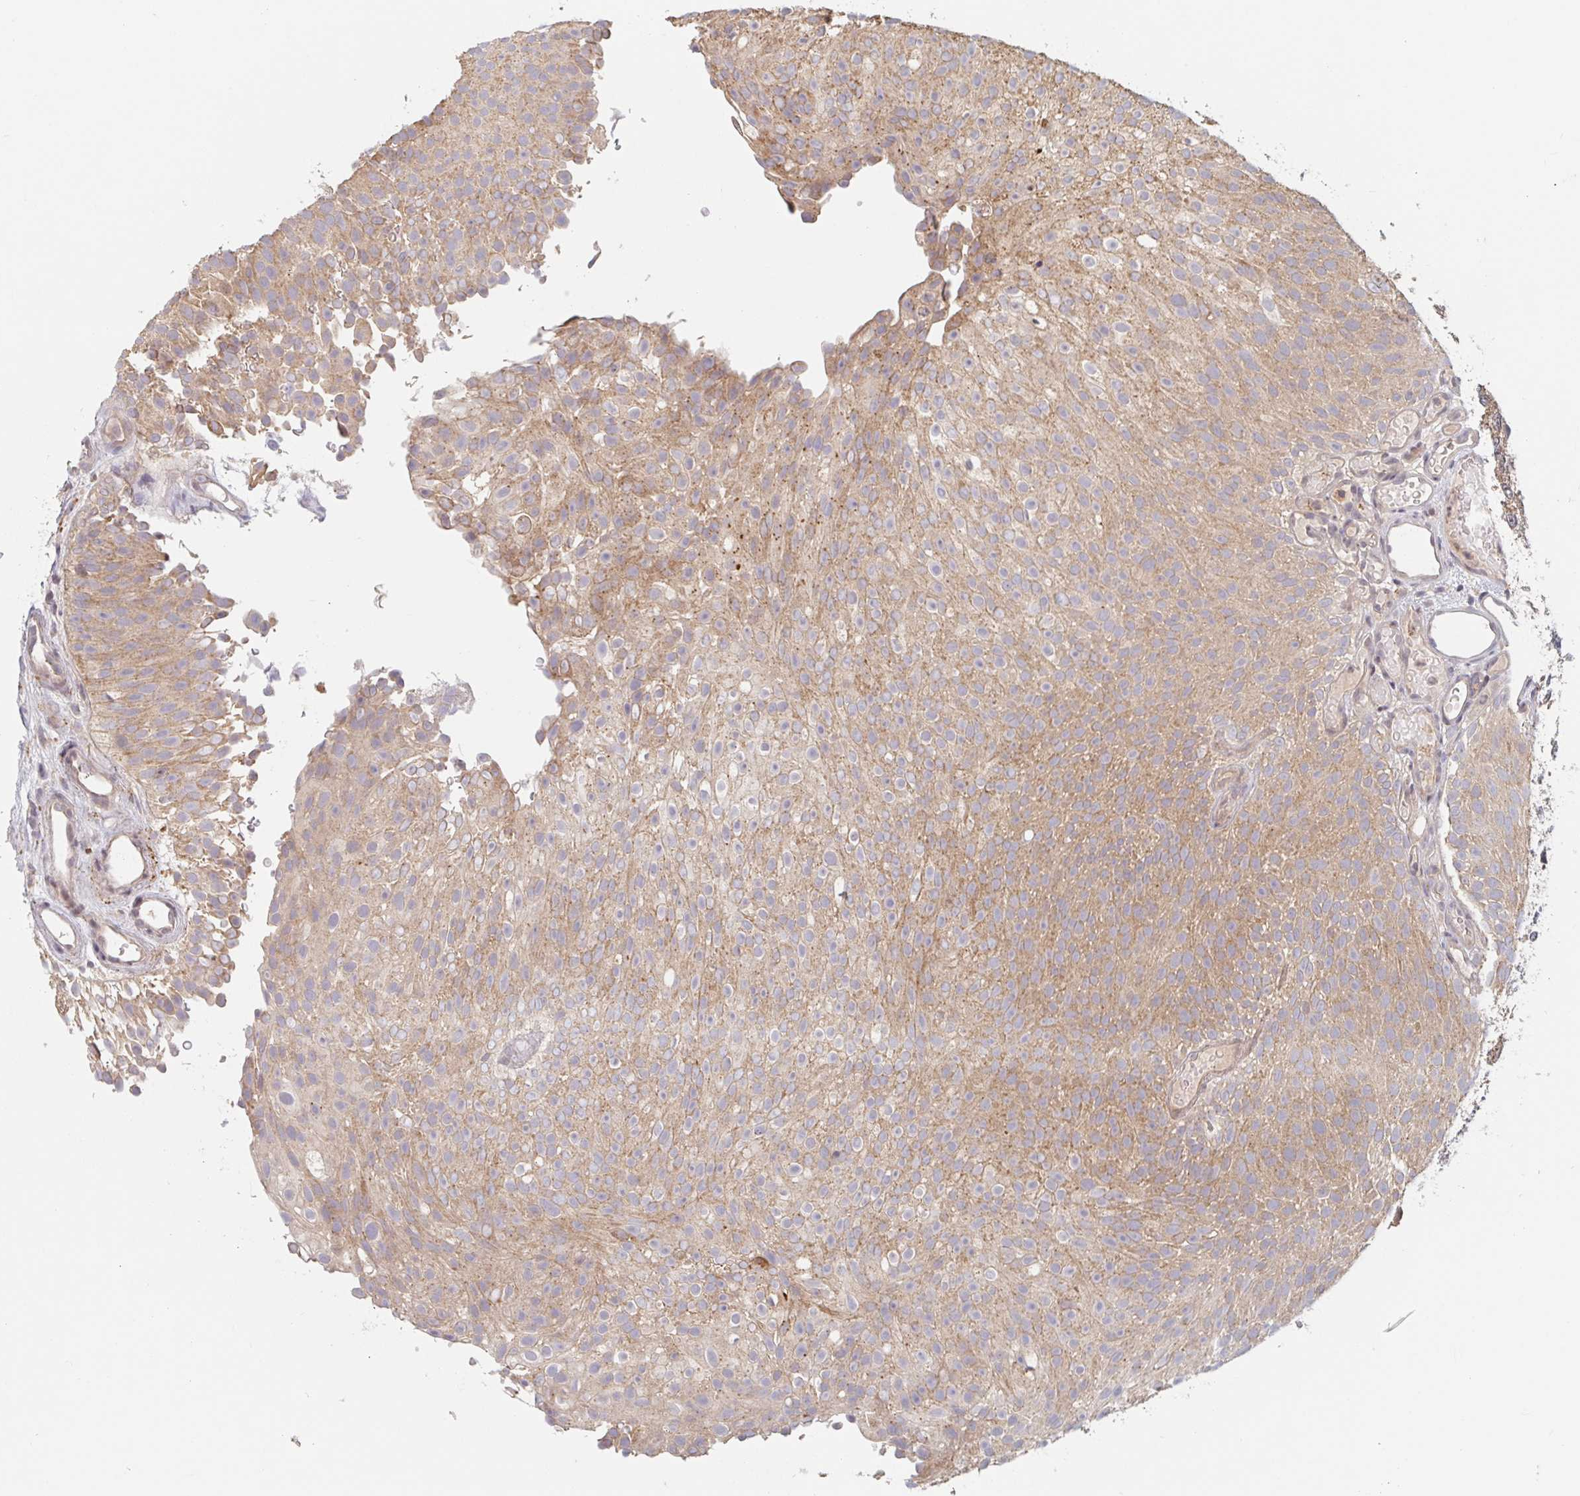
{"staining": {"intensity": "weak", "quantity": "25%-75%", "location": "cytoplasmic/membranous"}, "tissue": "urothelial cancer", "cell_type": "Tumor cells", "image_type": "cancer", "snomed": [{"axis": "morphology", "description": "Urothelial carcinoma, Low grade"}, {"axis": "topography", "description": "Urinary bladder"}], "caption": "Low-grade urothelial carcinoma stained with immunohistochemistry (IHC) shows weak cytoplasmic/membranous staining in about 25%-75% of tumor cells.", "gene": "DCST1", "patient": {"sex": "male", "age": 78}}